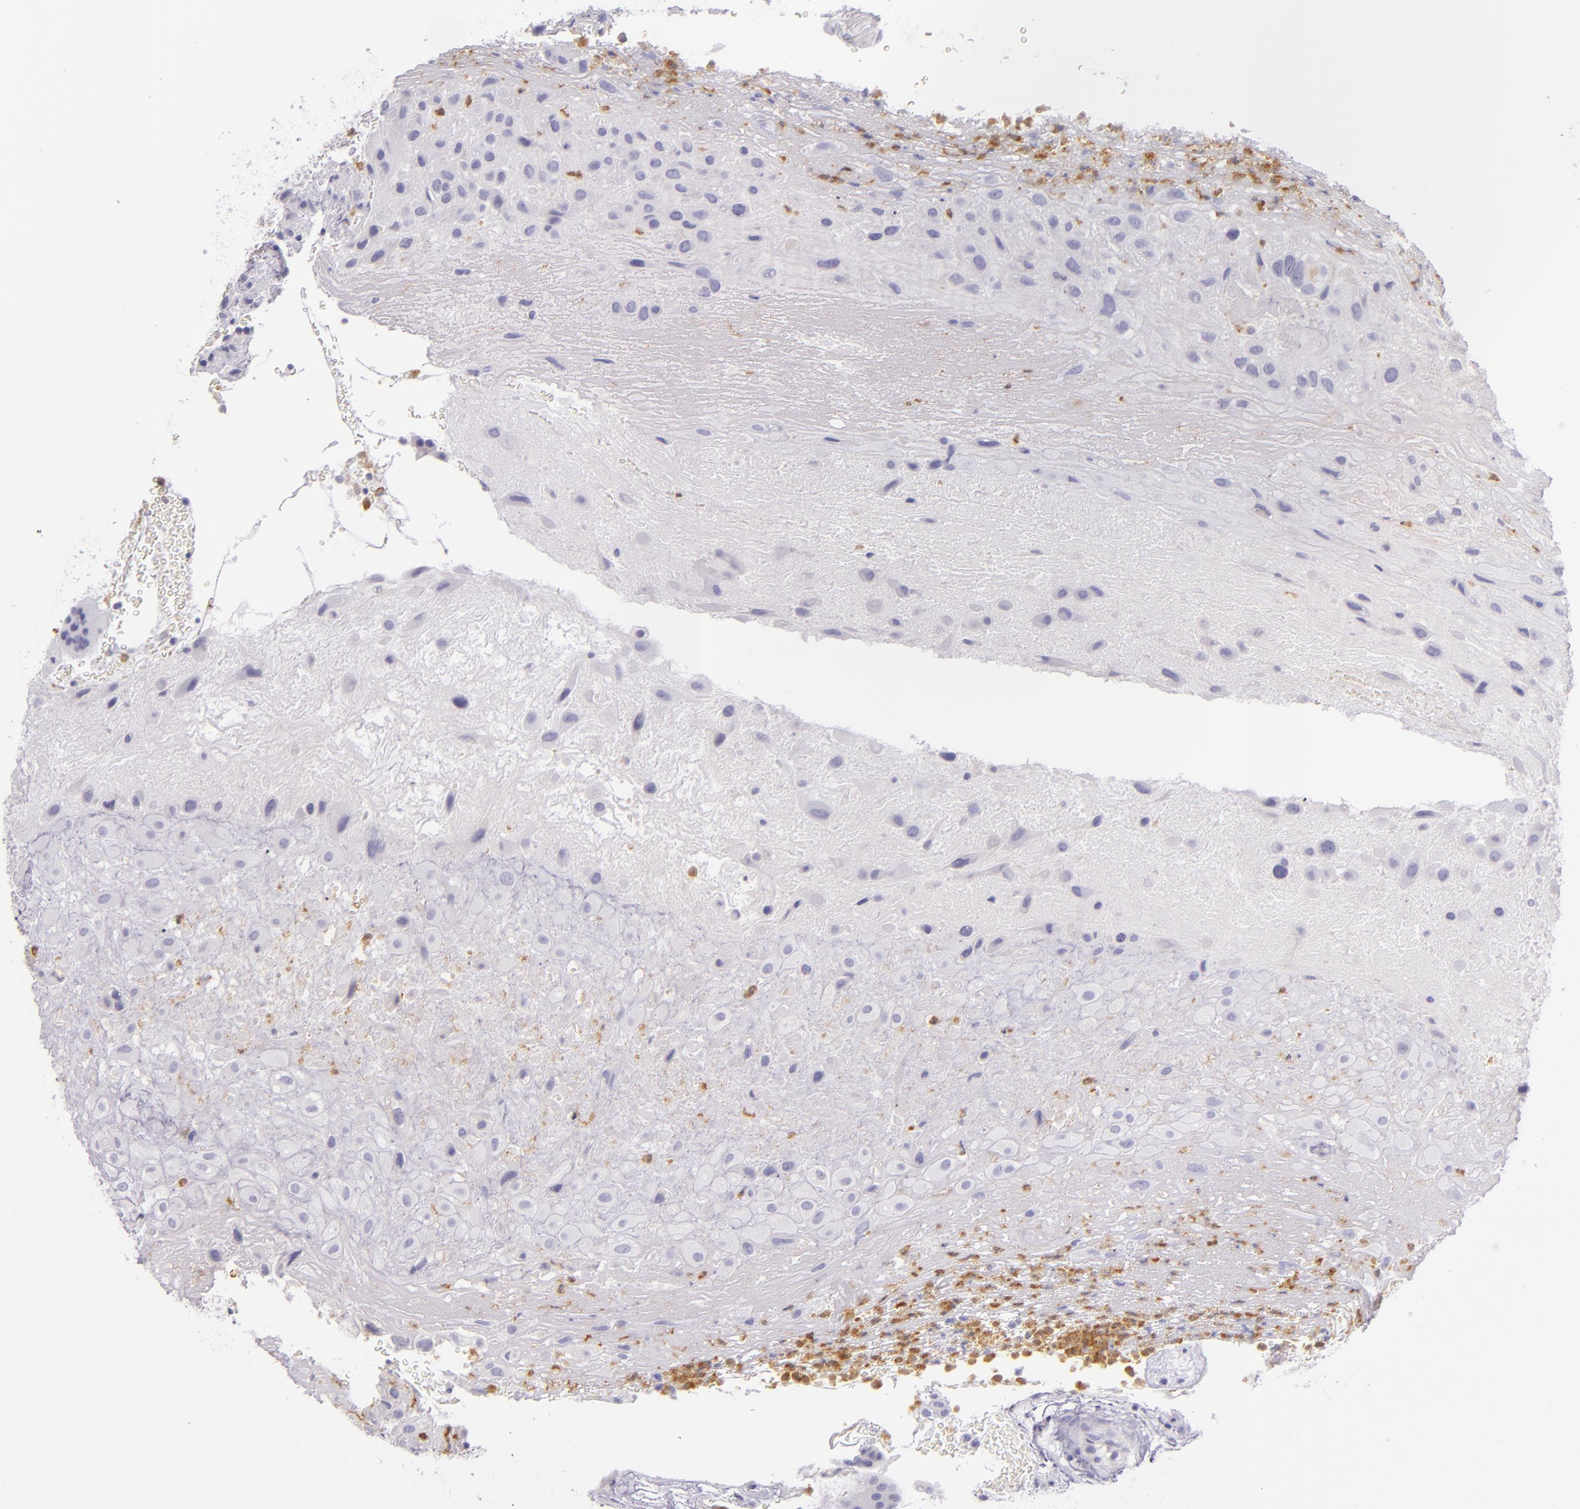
{"staining": {"intensity": "negative", "quantity": "none", "location": "none"}, "tissue": "placenta", "cell_type": "Decidual cells", "image_type": "normal", "snomed": [{"axis": "morphology", "description": "Normal tissue, NOS"}, {"axis": "topography", "description": "Placenta"}], "caption": "The image reveals no significant positivity in decidual cells of placenta.", "gene": "CEACAM1", "patient": {"sex": "female", "age": 19}}